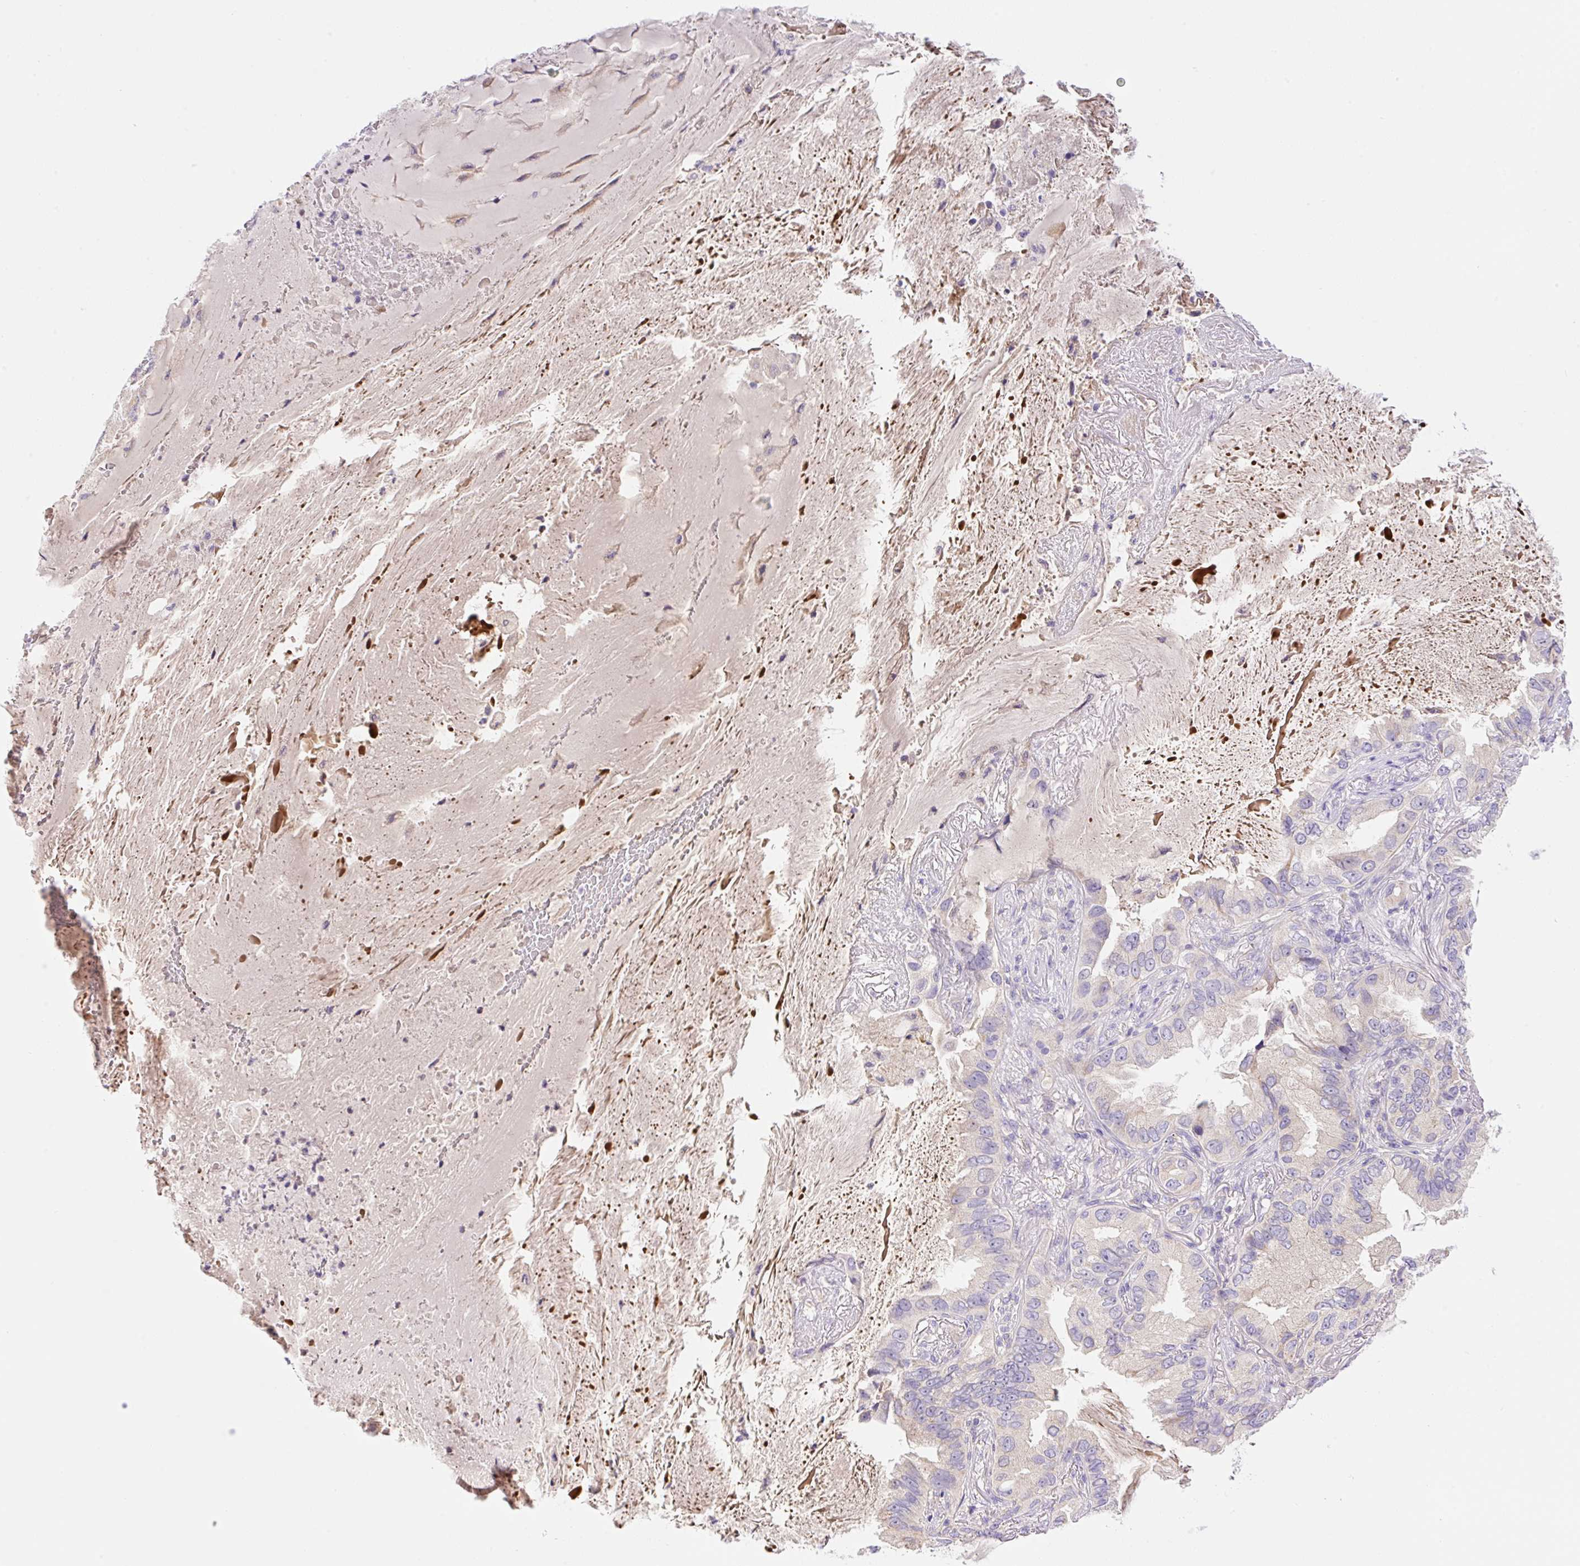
{"staining": {"intensity": "negative", "quantity": "none", "location": "none"}, "tissue": "lung cancer", "cell_type": "Tumor cells", "image_type": "cancer", "snomed": [{"axis": "morphology", "description": "Adenocarcinoma, NOS"}, {"axis": "topography", "description": "Lung"}], "caption": "Immunohistochemistry micrograph of human lung cancer (adenocarcinoma) stained for a protein (brown), which reveals no staining in tumor cells.", "gene": "DENND5A", "patient": {"sex": "female", "age": 69}}